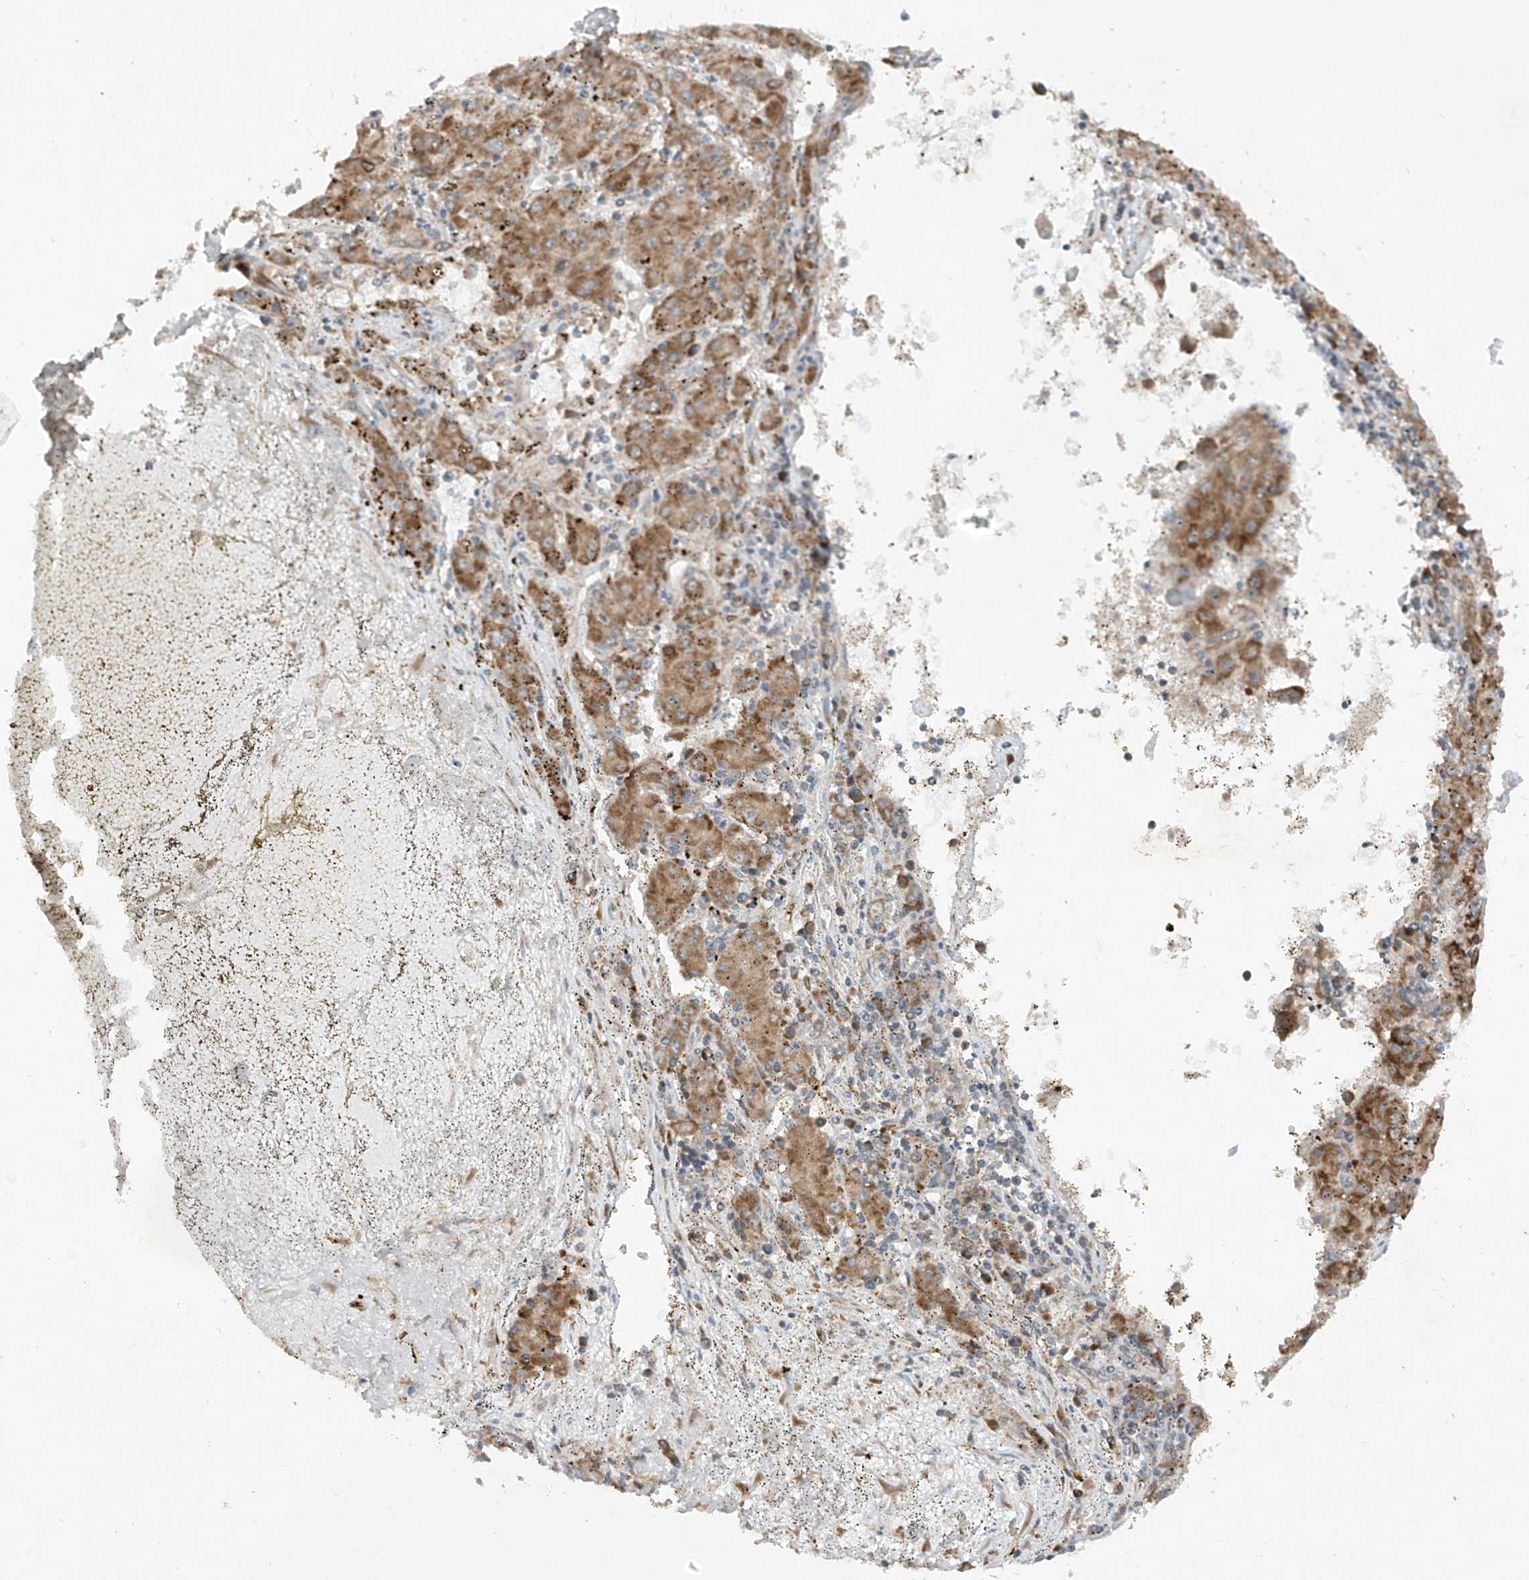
{"staining": {"intensity": "moderate", "quantity": ">75%", "location": "cytoplasmic/membranous"}, "tissue": "liver cancer", "cell_type": "Tumor cells", "image_type": "cancer", "snomed": [{"axis": "morphology", "description": "Carcinoma, Hepatocellular, NOS"}, {"axis": "topography", "description": "Liver"}], "caption": "A medium amount of moderate cytoplasmic/membranous expression is appreciated in approximately >75% of tumor cells in hepatocellular carcinoma (liver) tissue. (brown staining indicates protein expression, while blue staining denotes nuclei).", "gene": "RPL34", "patient": {"sex": "male", "age": 72}}